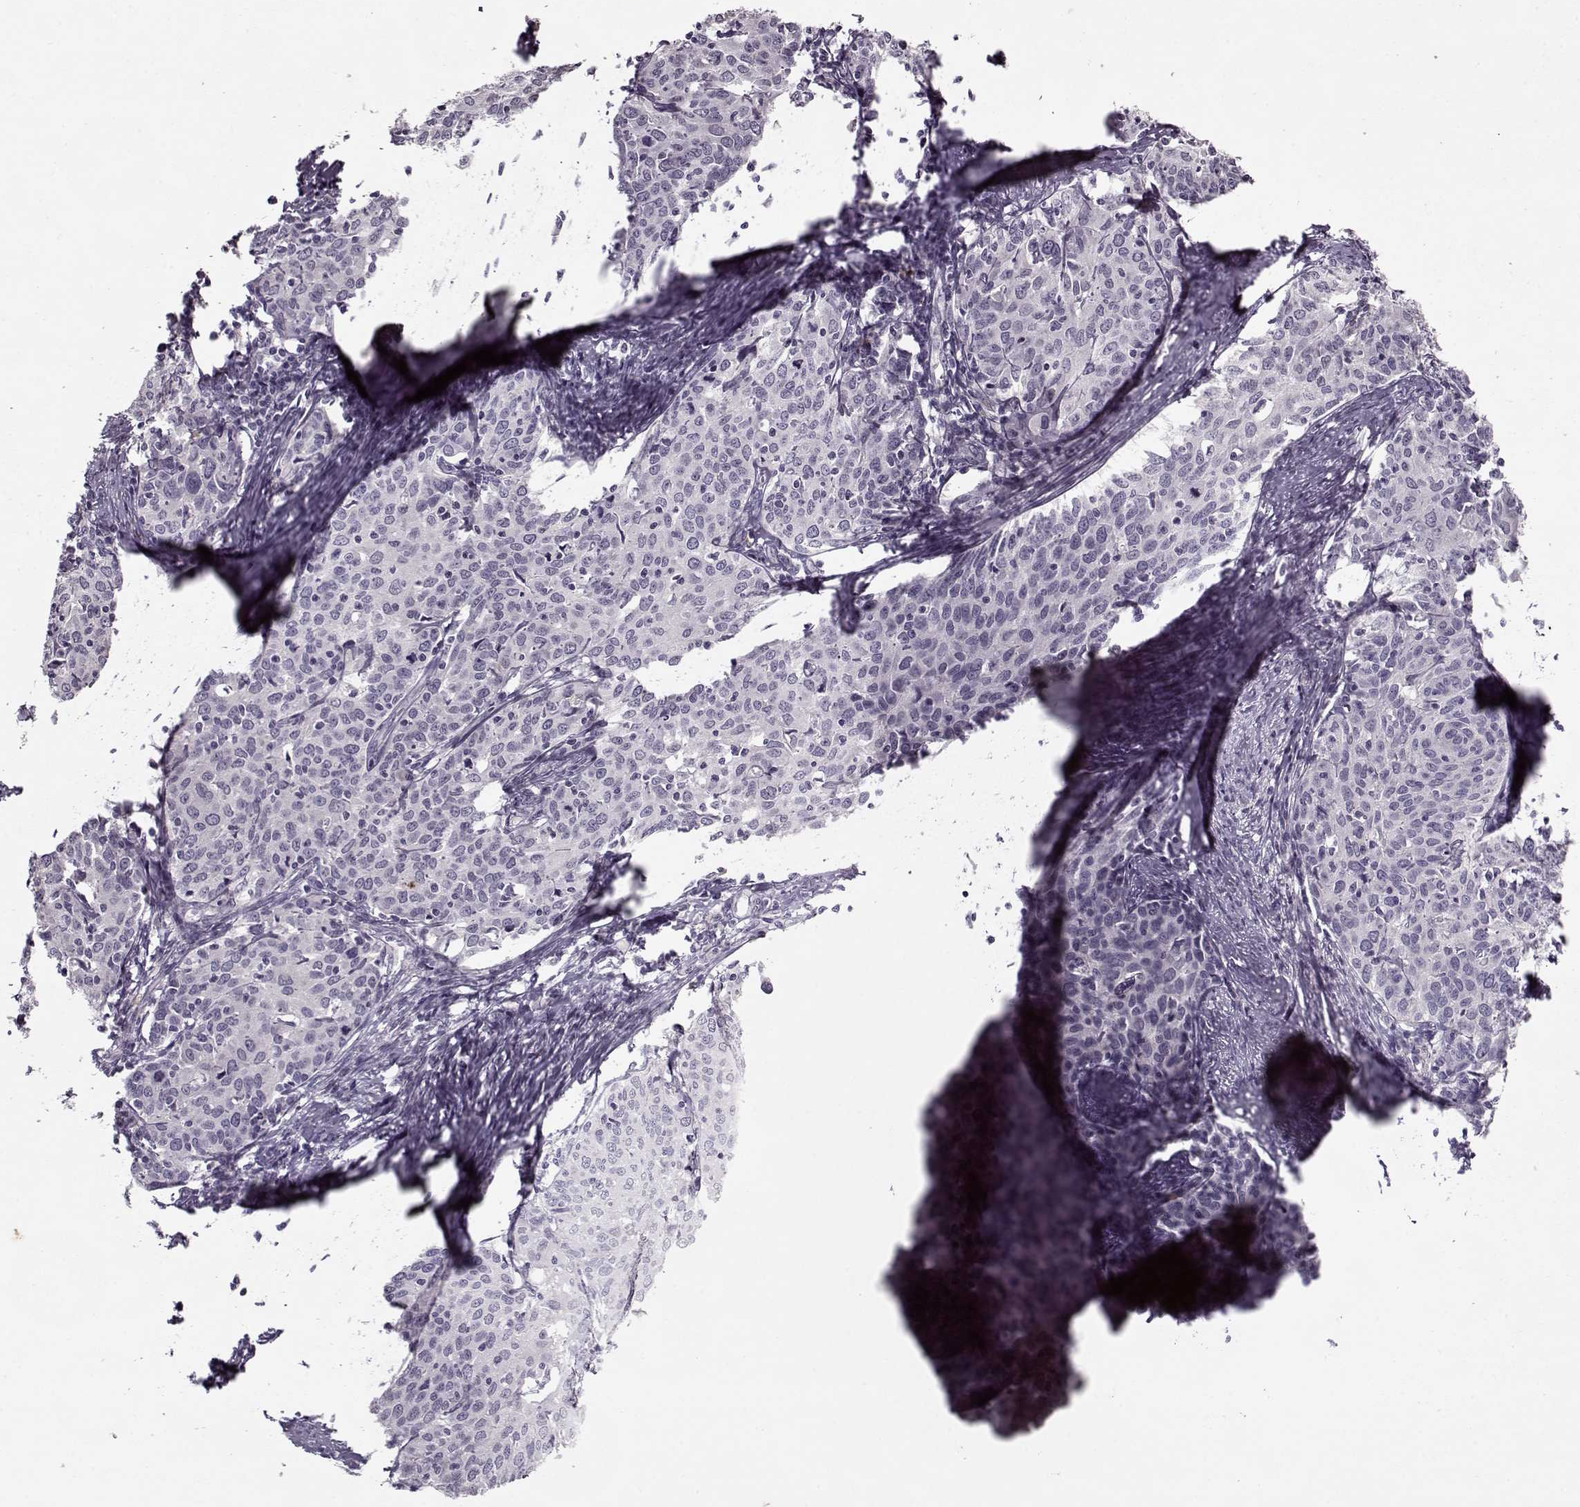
{"staining": {"intensity": "negative", "quantity": "none", "location": "none"}, "tissue": "cervical cancer", "cell_type": "Tumor cells", "image_type": "cancer", "snomed": [{"axis": "morphology", "description": "Squamous cell carcinoma, NOS"}, {"axis": "topography", "description": "Cervix"}], "caption": "Protein analysis of squamous cell carcinoma (cervical) displays no significant positivity in tumor cells. (Brightfield microscopy of DAB (3,3'-diaminobenzidine) immunohistochemistry at high magnification).", "gene": "KRT9", "patient": {"sex": "female", "age": 62}}